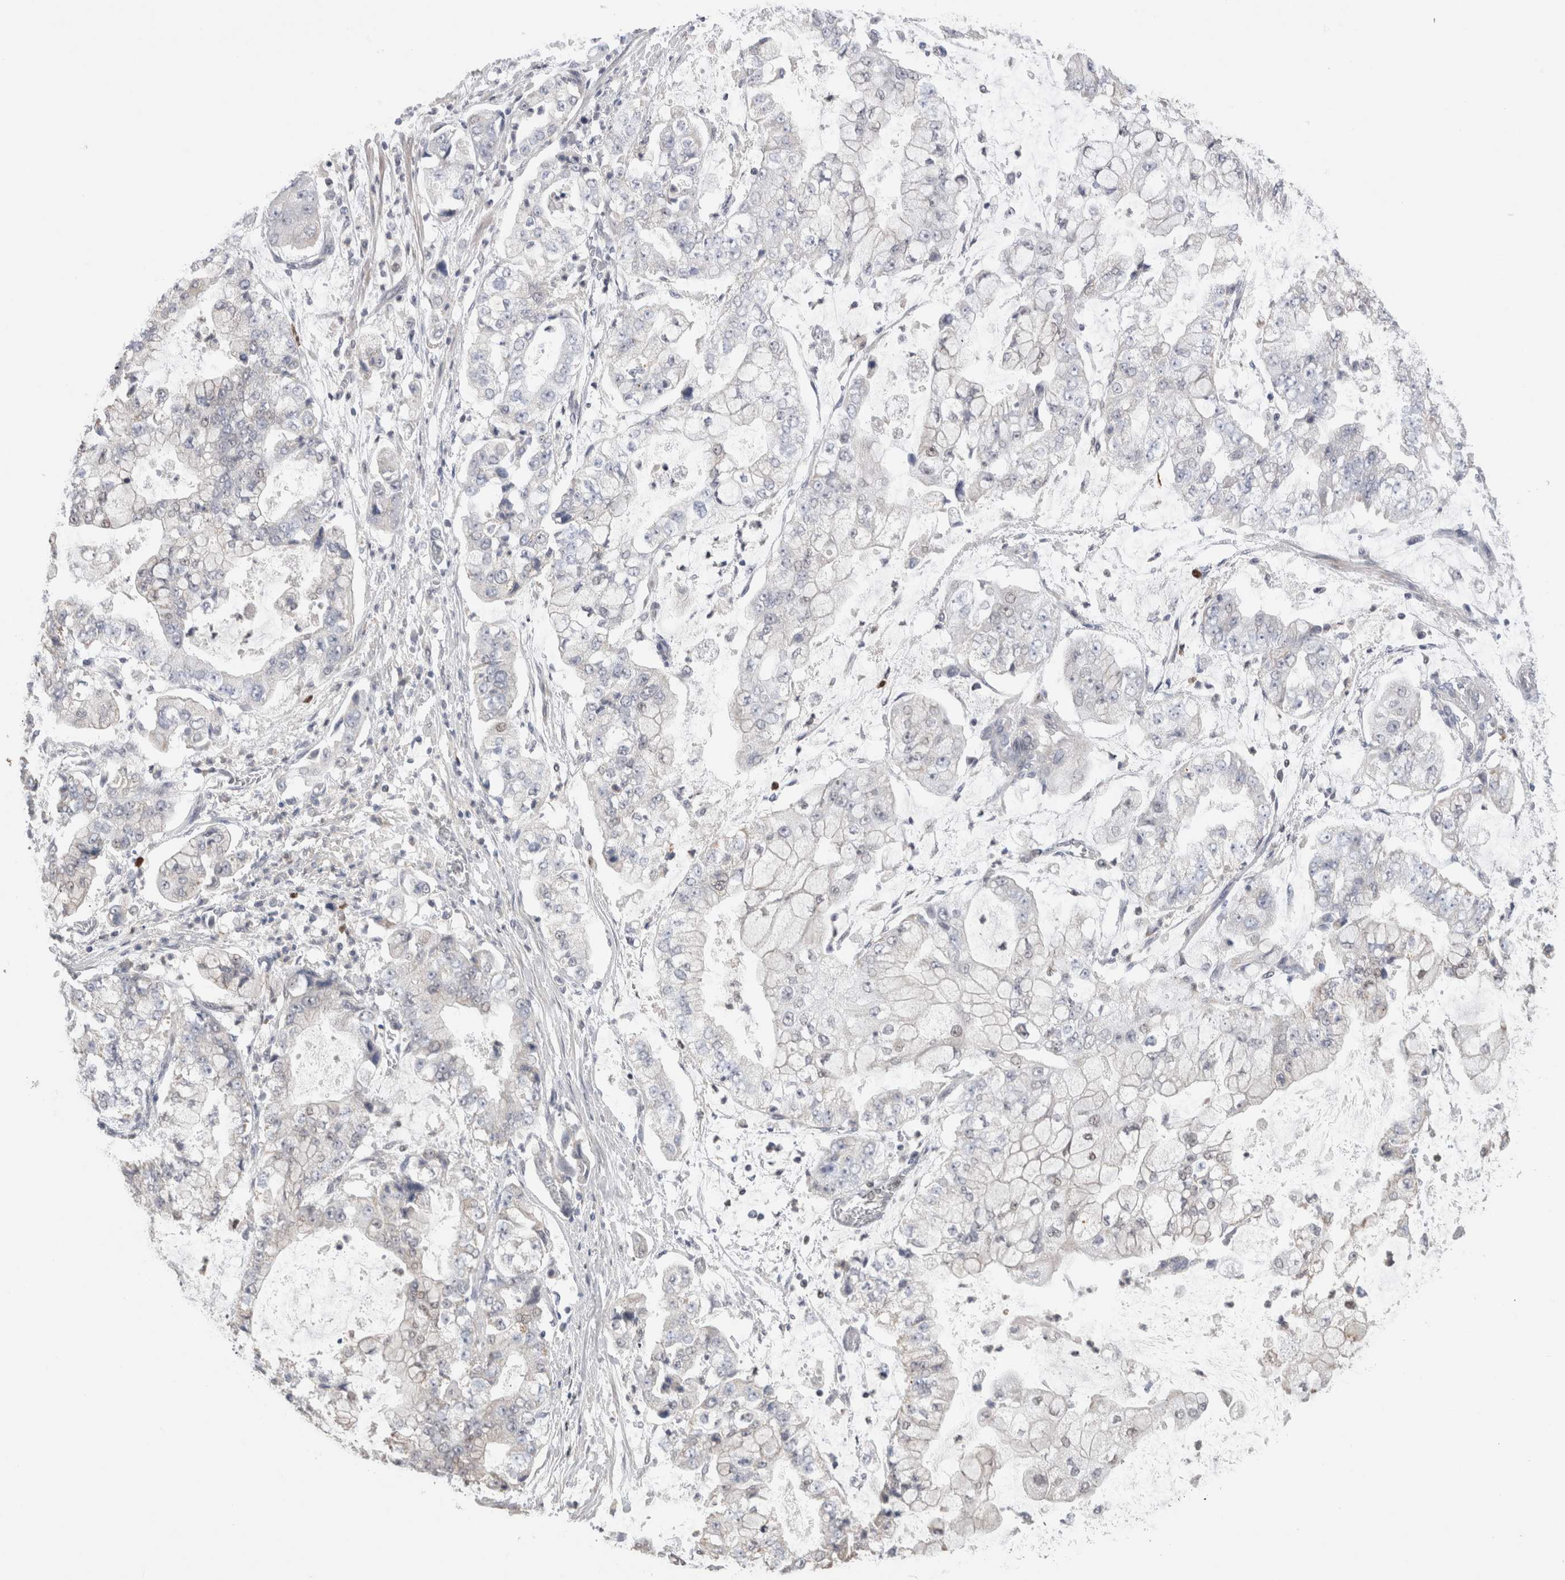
{"staining": {"intensity": "negative", "quantity": "none", "location": "none"}, "tissue": "stomach cancer", "cell_type": "Tumor cells", "image_type": "cancer", "snomed": [{"axis": "morphology", "description": "Adenocarcinoma, NOS"}, {"axis": "topography", "description": "Stomach"}], "caption": "Photomicrograph shows no significant protein expression in tumor cells of stomach adenocarcinoma.", "gene": "AGMAT", "patient": {"sex": "male", "age": 76}}